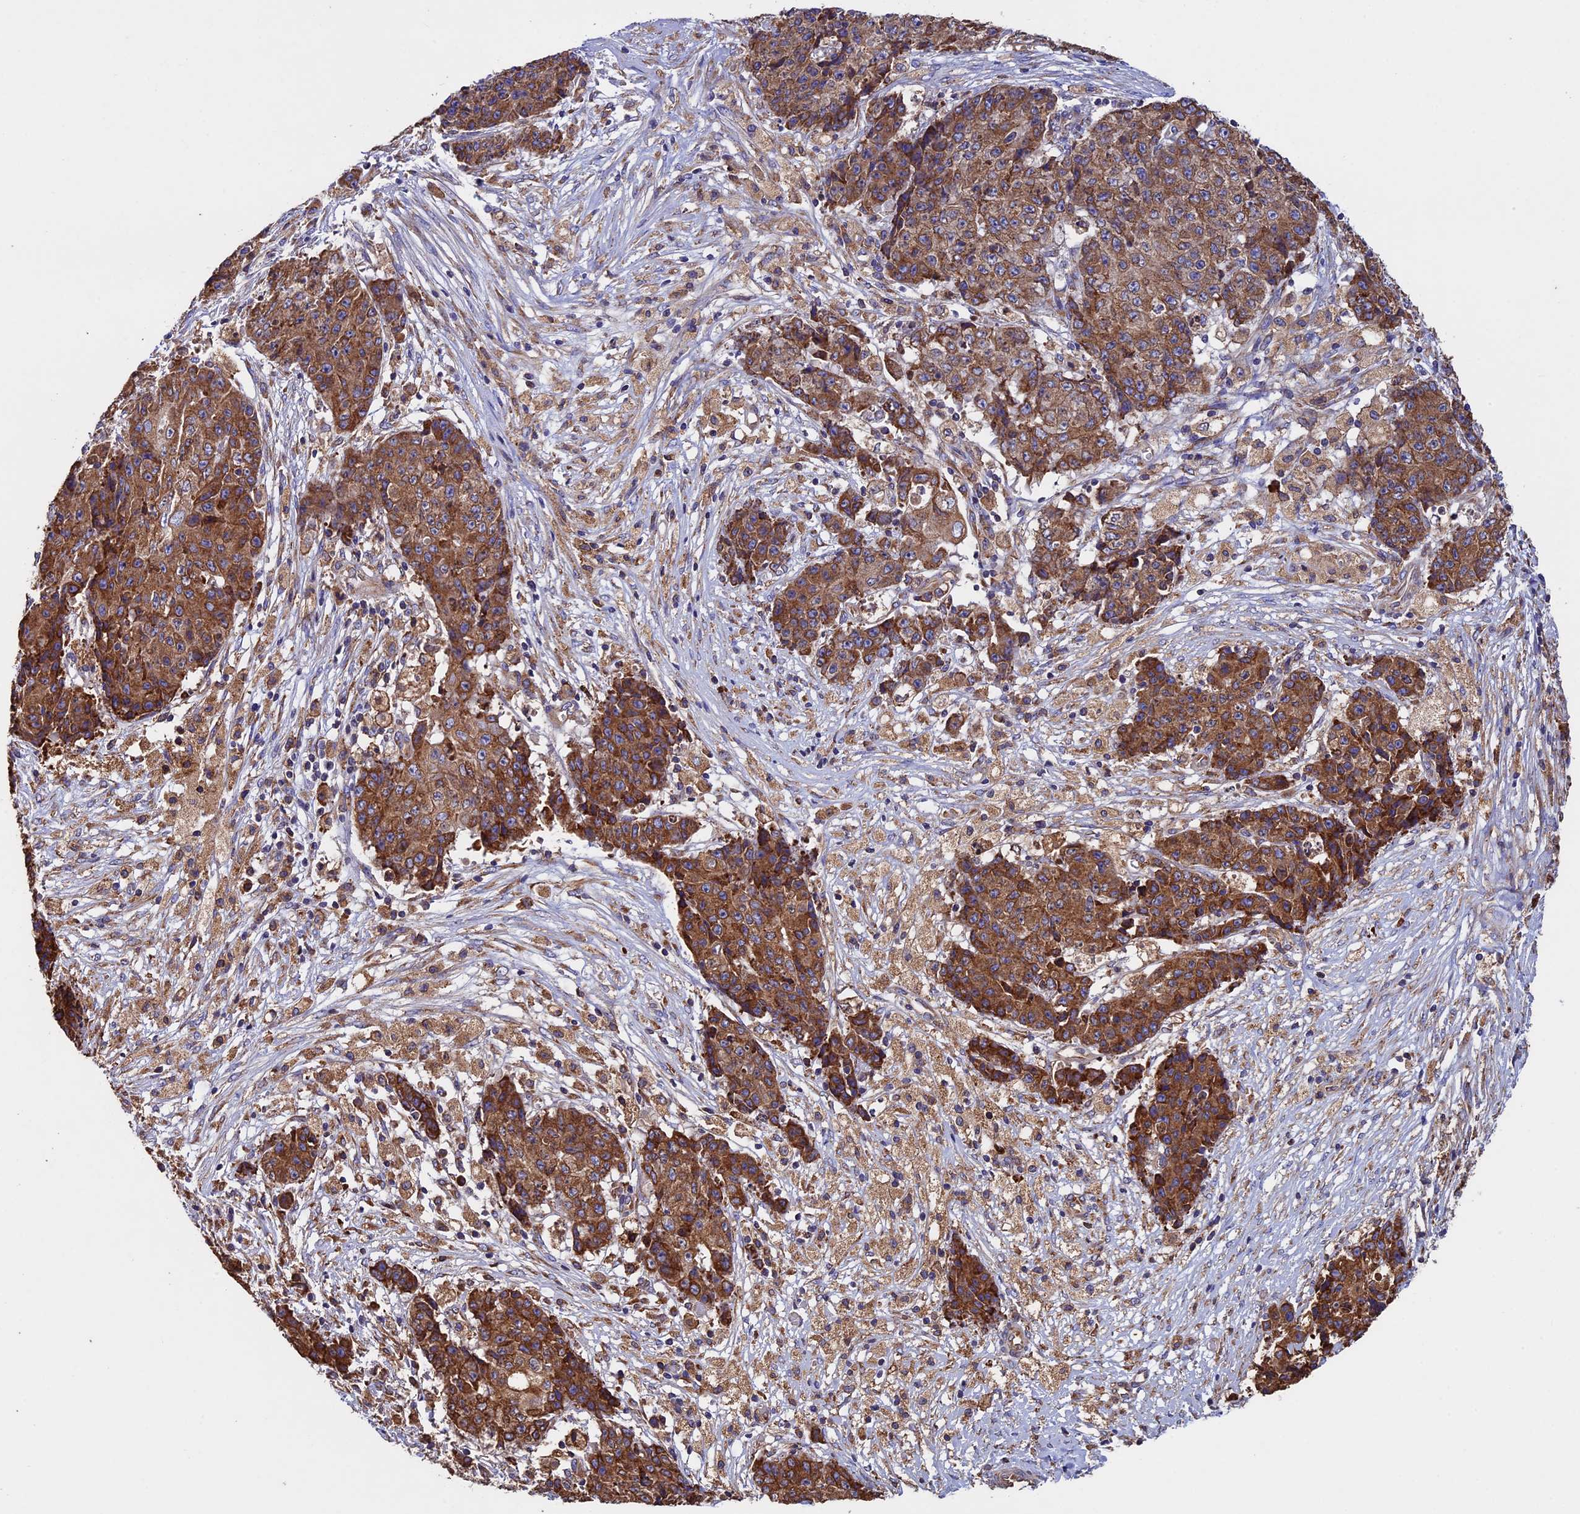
{"staining": {"intensity": "strong", "quantity": ">75%", "location": "cytoplasmic/membranous"}, "tissue": "ovarian cancer", "cell_type": "Tumor cells", "image_type": "cancer", "snomed": [{"axis": "morphology", "description": "Carcinoma, endometroid"}, {"axis": "topography", "description": "Ovary"}], "caption": "Strong cytoplasmic/membranous staining is appreciated in about >75% of tumor cells in ovarian cancer (endometroid carcinoma).", "gene": "BTBD3", "patient": {"sex": "female", "age": 42}}